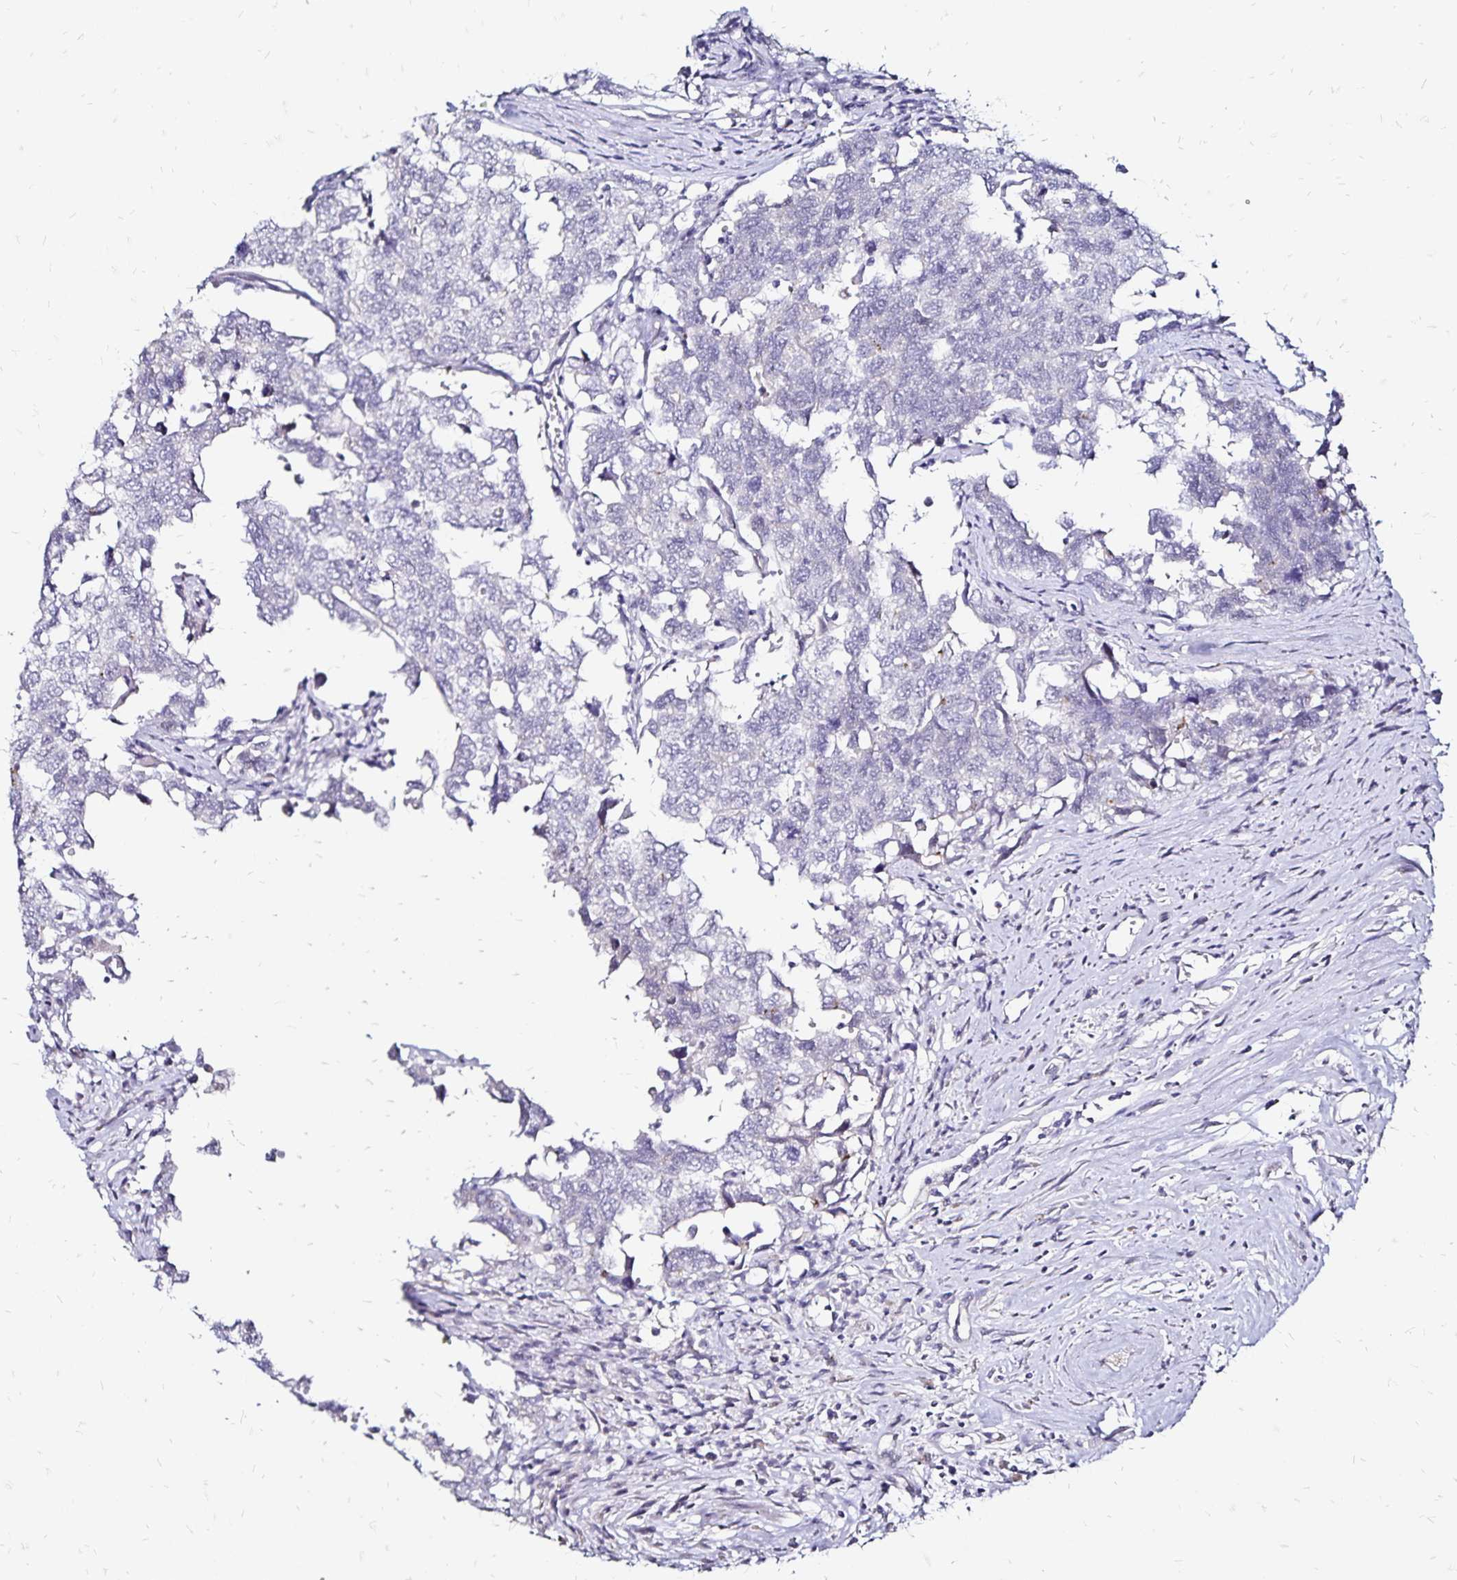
{"staining": {"intensity": "negative", "quantity": "none", "location": "none"}, "tissue": "testis cancer", "cell_type": "Tumor cells", "image_type": "cancer", "snomed": [{"axis": "morphology", "description": "Carcinoma, Embryonal, NOS"}, {"axis": "topography", "description": "Testis"}], "caption": "Testis embryonal carcinoma was stained to show a protein in brown. There is no significant expression in tumor cells.", "gene": "SLC5A1", "patient": {"sex": "male", "age": 22}}